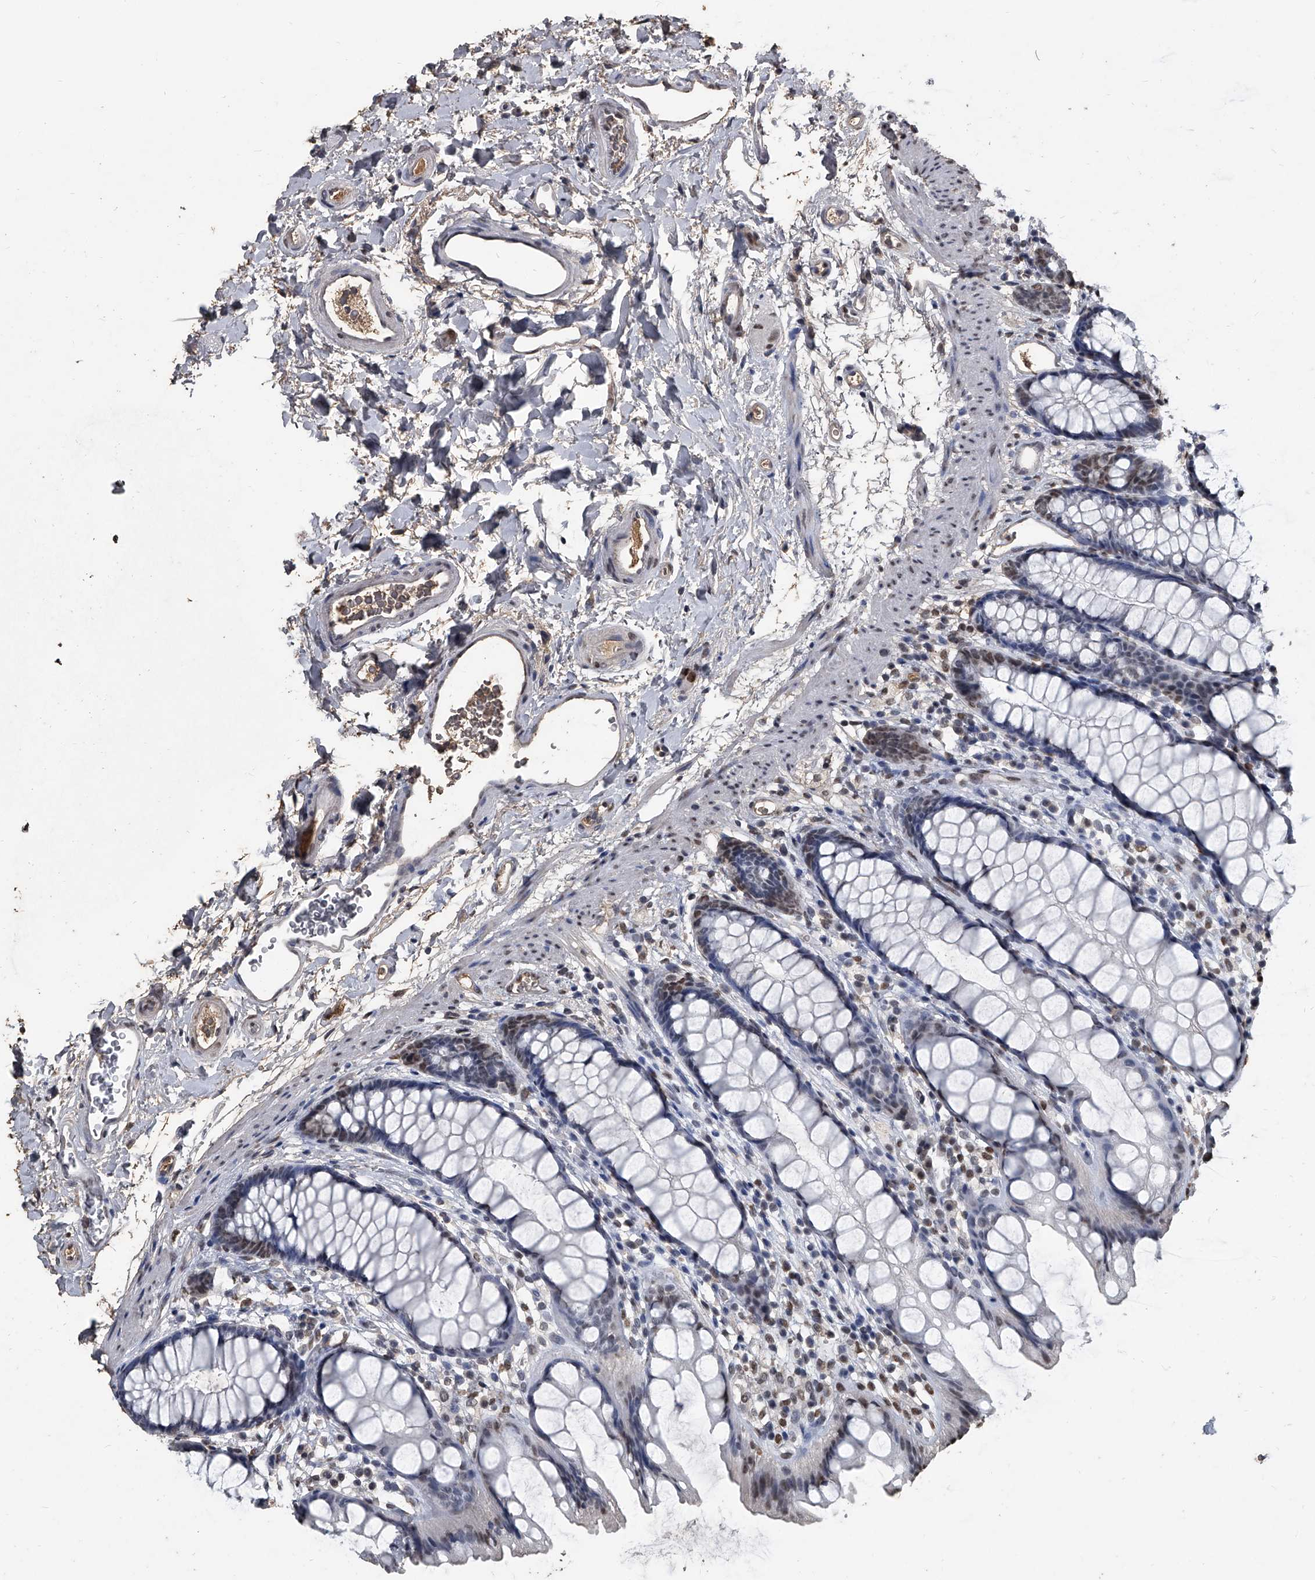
{"staining": {"intensity": "weak", "quantity": "25%-75%", "location": "nuclear"}, "tissue": "rectum", "cell_type": "Glandular cells", "image_type": "normal", "snomed": [{"axis": "morphology", "description": "Normal tissue, NOS"}, {"axis": "topography", "description": "Rectum"}], "caption": "Brown immunohistochemical staining in benign rectum exhibits weak nuclear expression in approximately 25%-75% of glandular cells. (DAB (3,3'-diaminobenzidine) IHC, brown staining for protein, blue staining for nuclei).", "gene": "MATR3", "patient": {"sex": "female", "age": 65}}